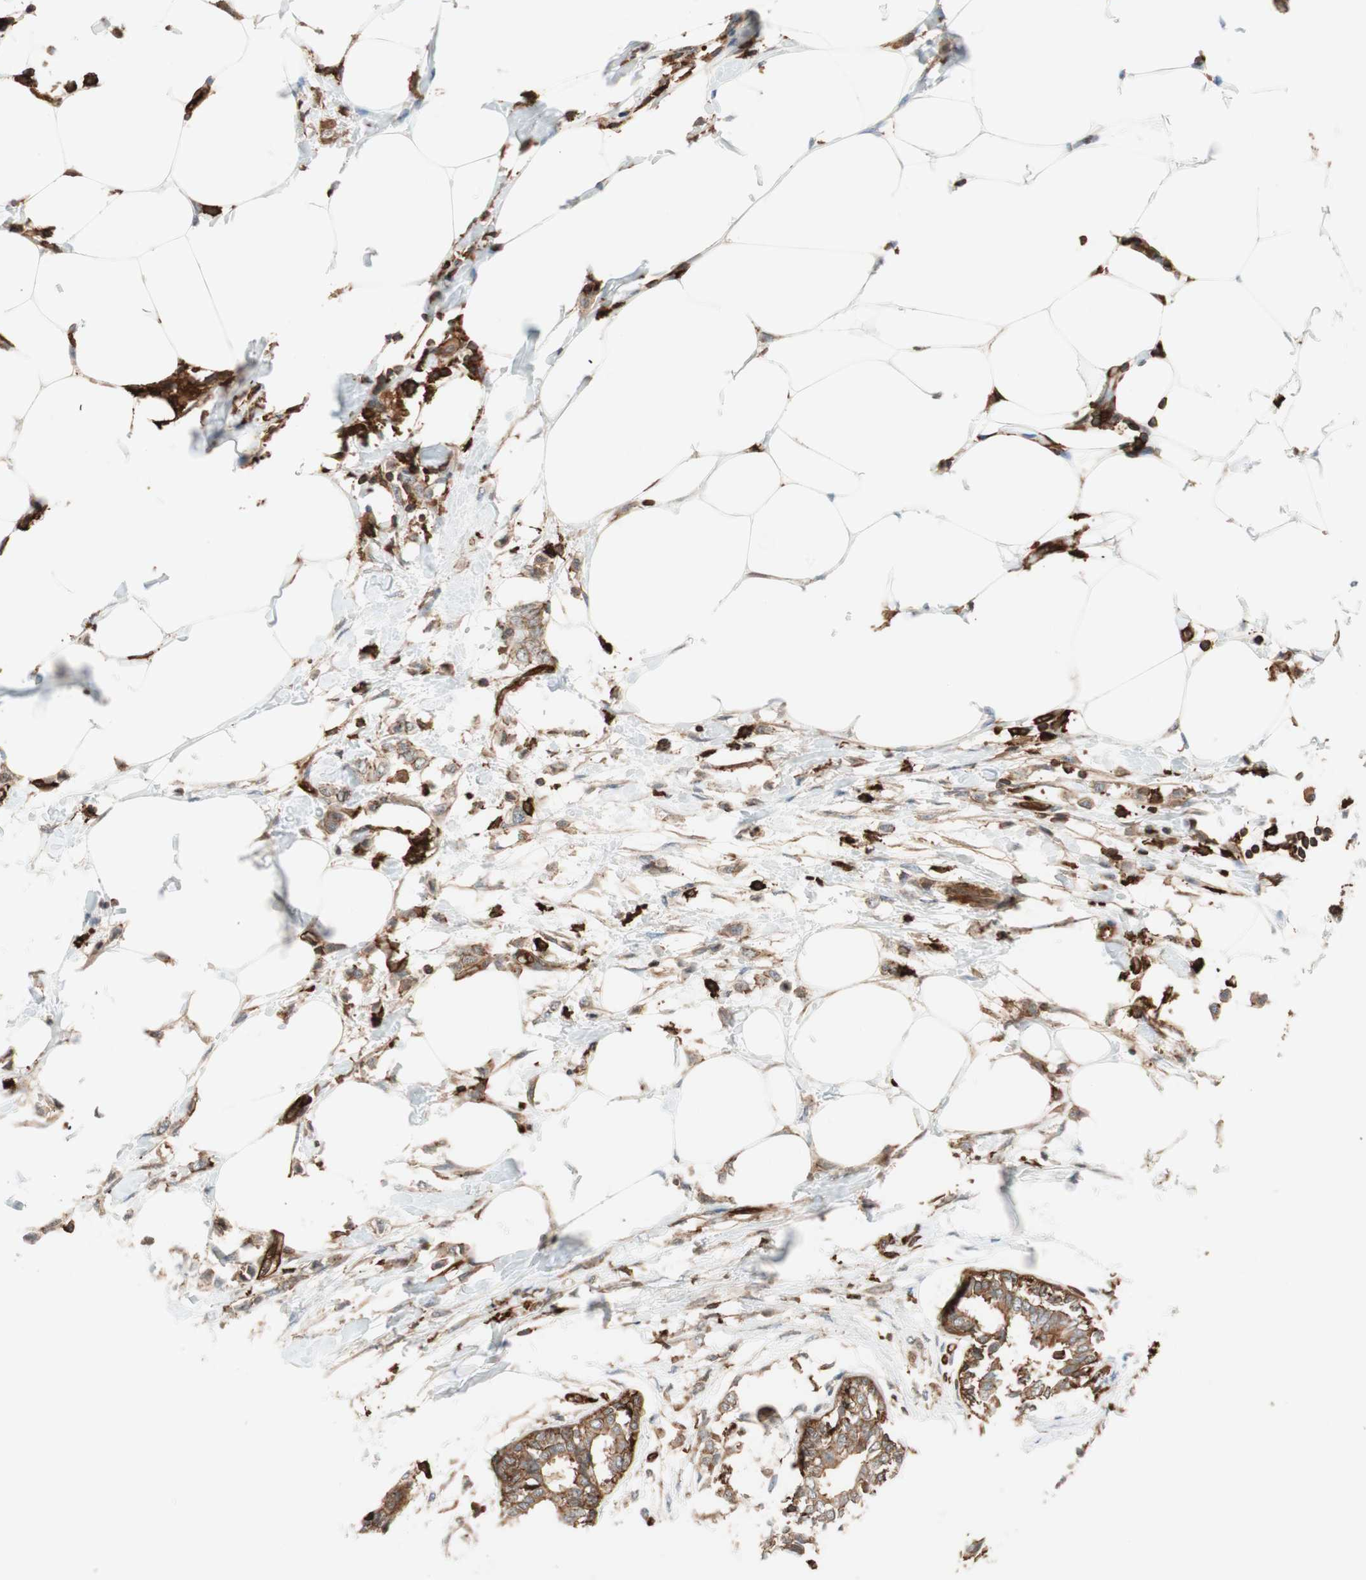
{"staining": {"intensity": "moderate", "quantity": ">75%", "location": "cytoplasmic/membranous"}, "tissue": "breast cancer", "cell_type": "Tumor cells", "image_type": "cancer", "snomed": [{"axis": "morphology", "description": "Lobular carcinoma, in situ"}, {"axis": "morphology", "description": "Lobular carcinoma"}, {"axis": "topography", "description": "Breast"}], "caption": "Immunohistochemistry image of breast cancer (lobular carcinoma in situ) stained for a protein (brown), which reveals medium levels of moderate cytoplasmic/membranous positivity in approximately >75% of tumor cells.", "gene": "VASP", "patient": {"sex": "female", "age": 41}}